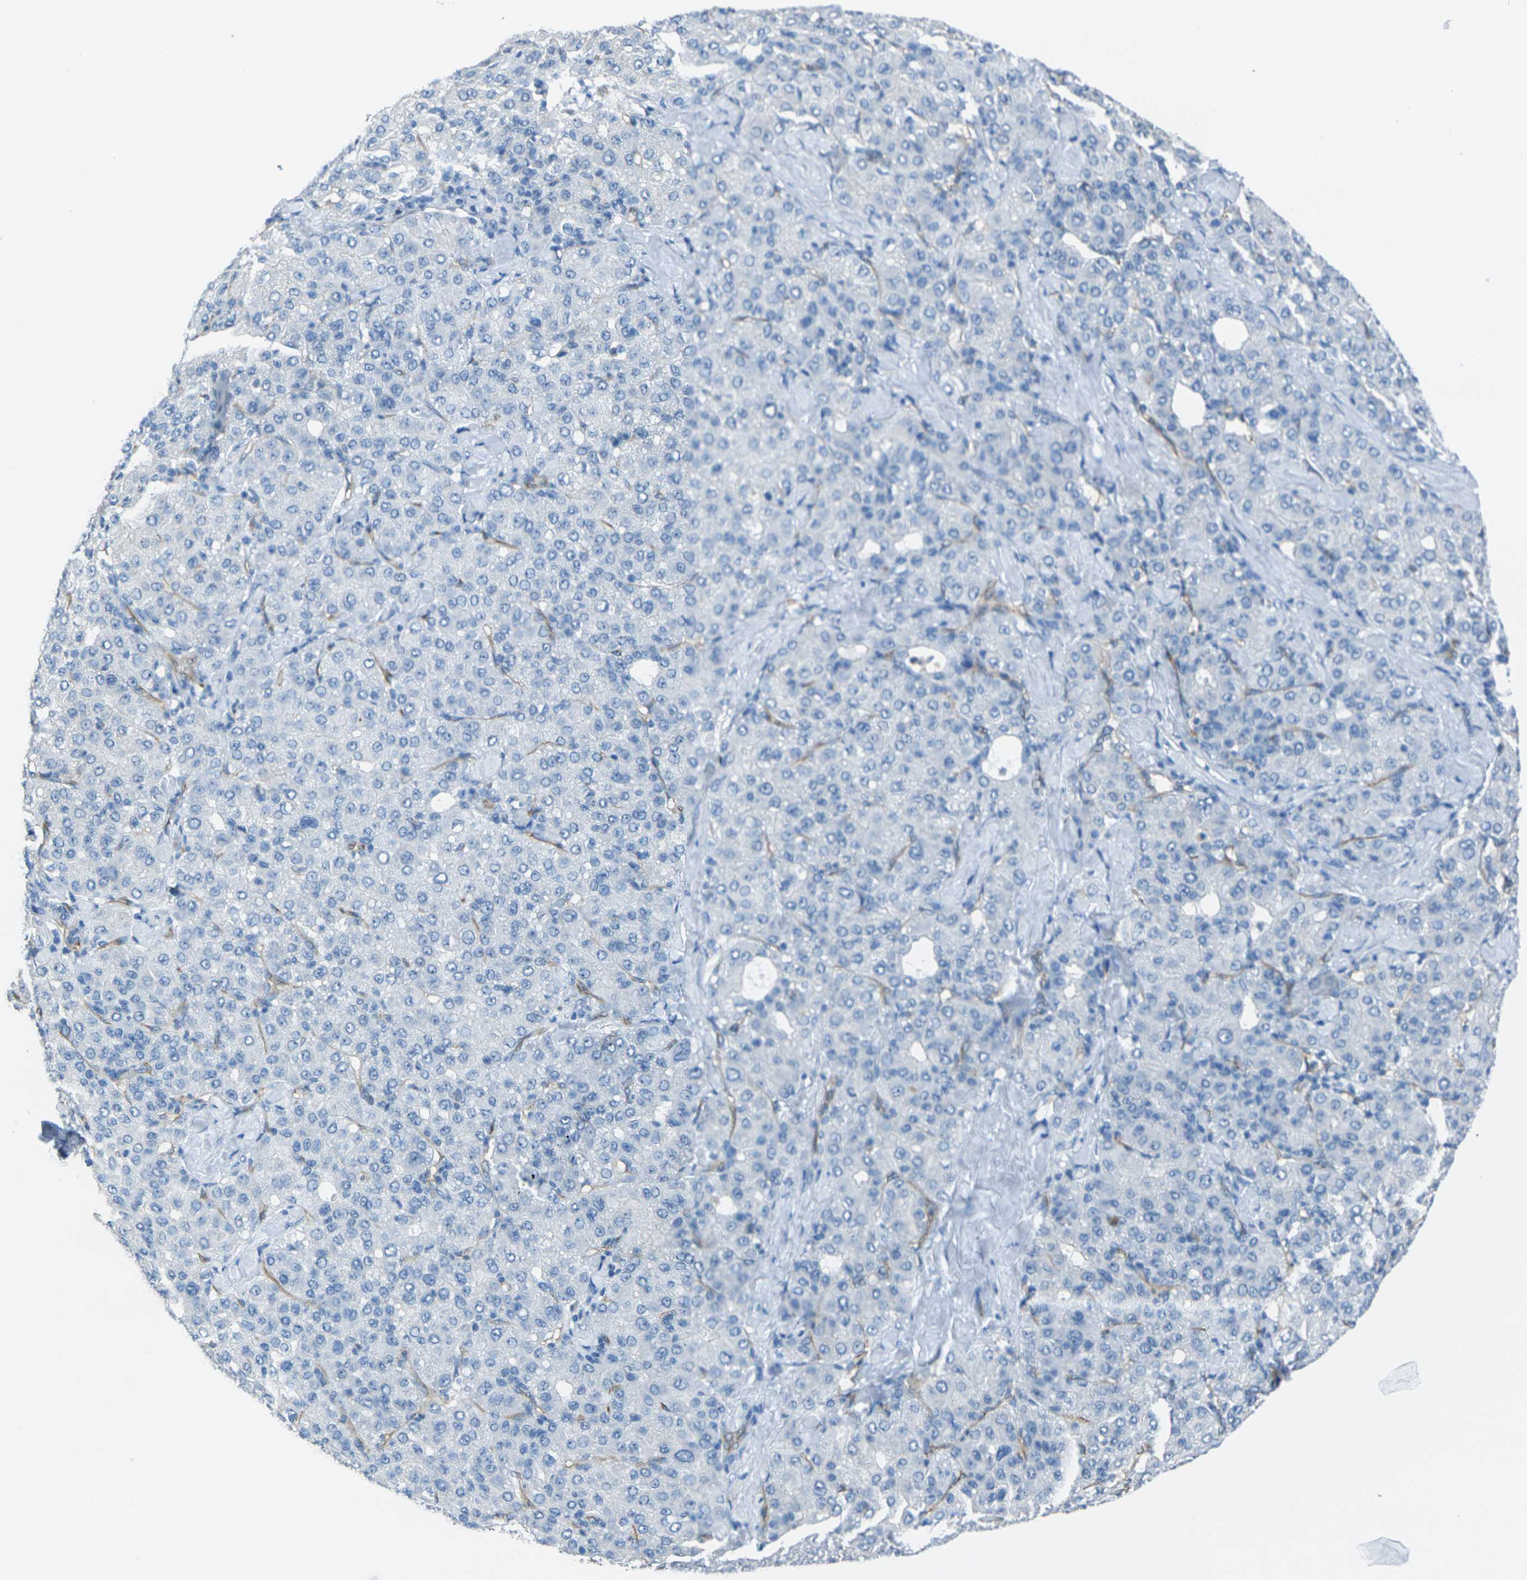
{"staining": {"intensity": "negative", "quantity": "none", "location": "none"}, "tissue": "liver cancer", "cell_type": "Tumor cells", "image_type": "cancer", "snomed": [{"axis": "morphology", "description": "Carcinoma, Hepatocellular, NOS"}, {"axis": "topography", "description": "Liver"}], "caption": "This is a photomicrograph of immunohistochemistry (IHC) staining of liver cancer, which shows no expression in tumor cells.", "gene": "HSPA12B", "patient": {"sex": "male", "age": 65}}